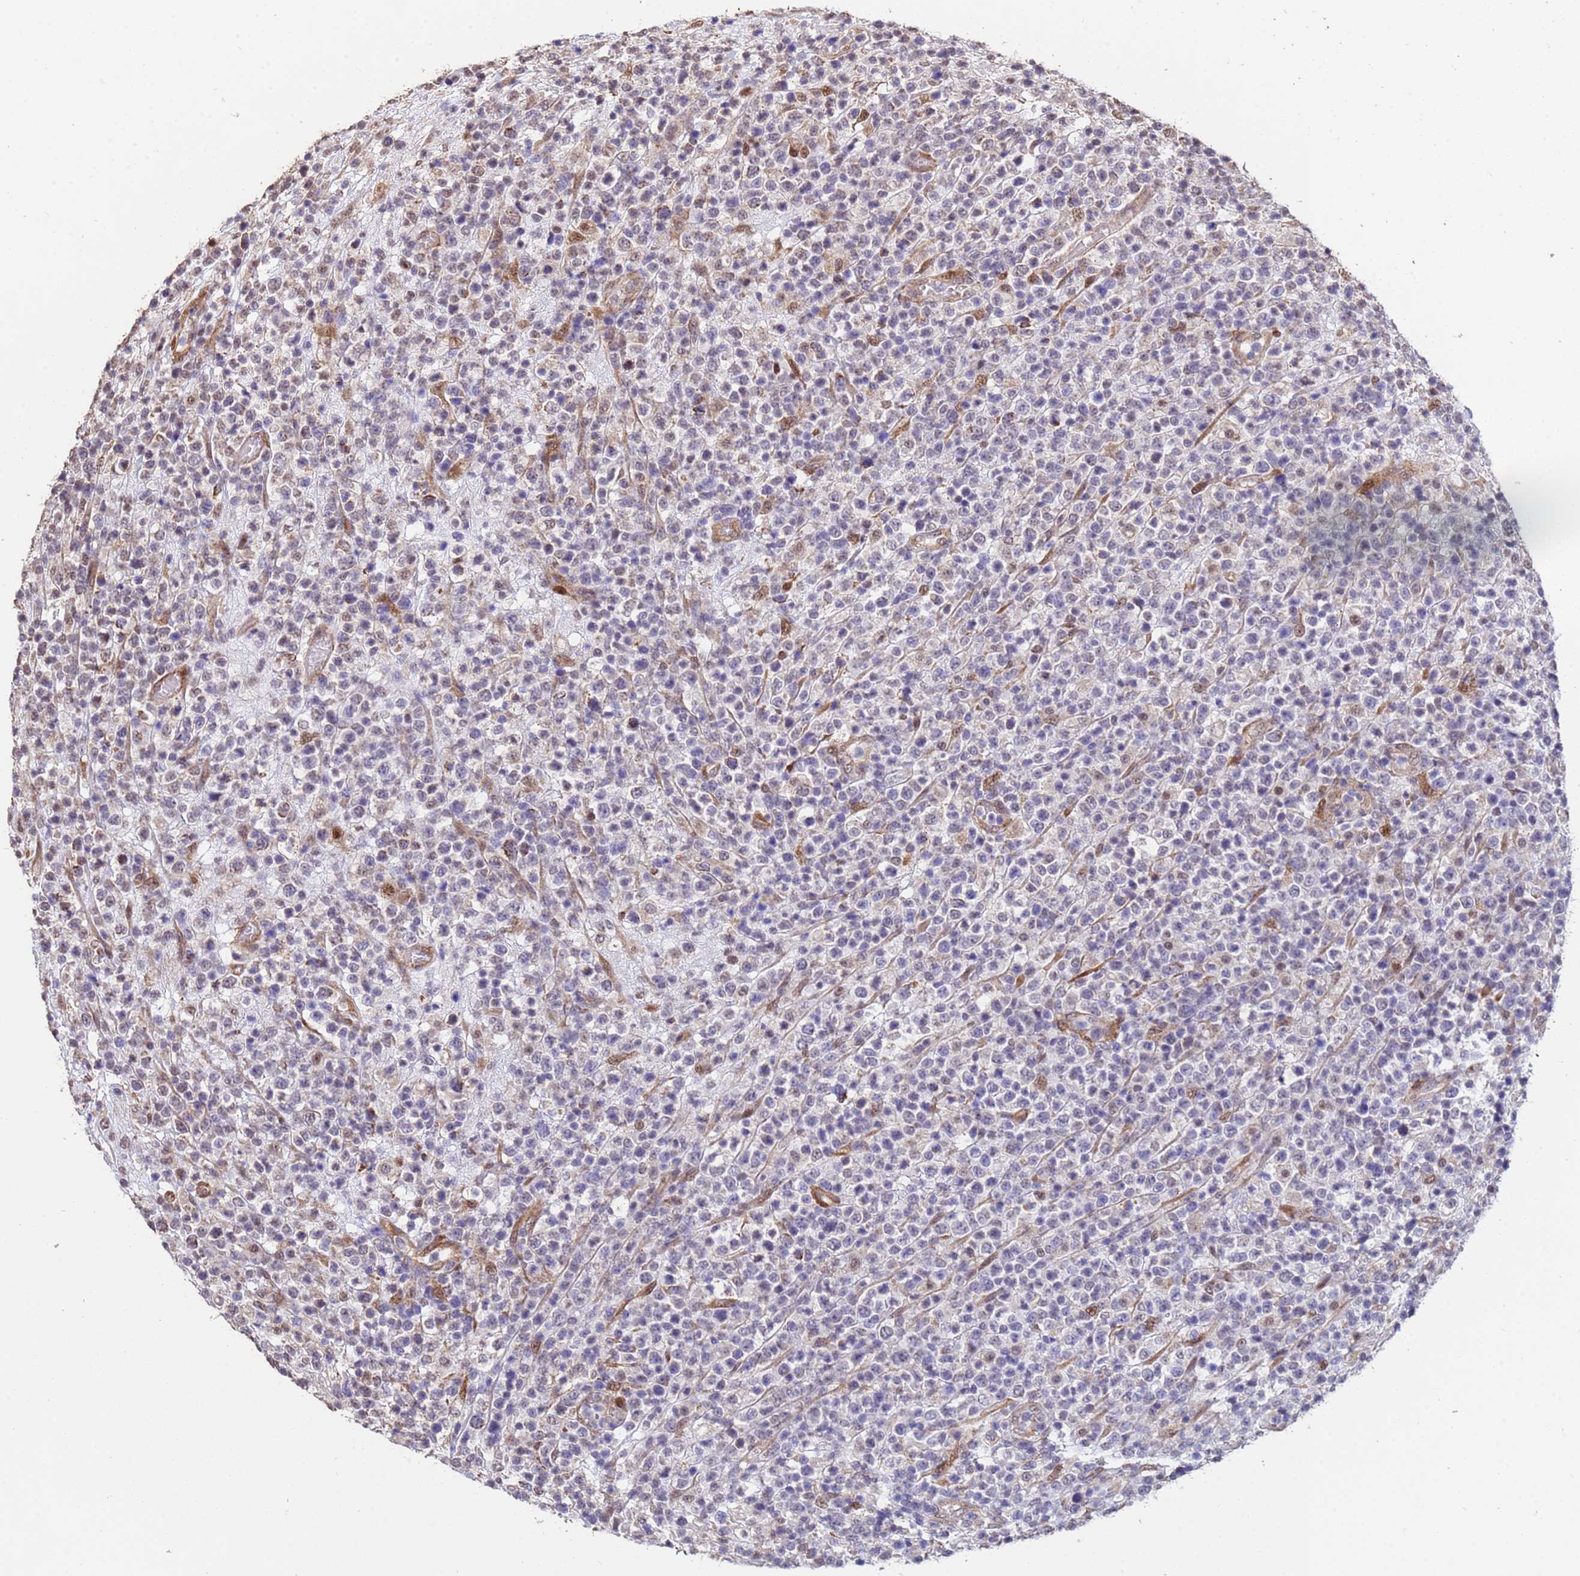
{"staining": {"intensity": "negative", "quantity": "none", "location": "none"}, "tissue": "lymphoma", "cell_type": "Tumor cells", "image_type": "cancer", "snomed": [{"axis": "morphology", "description": "Malignant lymphoma, non-Hodgkin's type, High grade"}, {"axis": "topography", "description": "Colon"}], "caption": "High magnification brightfield microscopy of lymphoma stained with DAB (3,3'-diaminobenzidine) (brown) and counterstained with hematoxylin (blue): tumor cells show no significant positivity.", "gene": "TRIP6", "patient": {"sex": "female", "age": 53}}